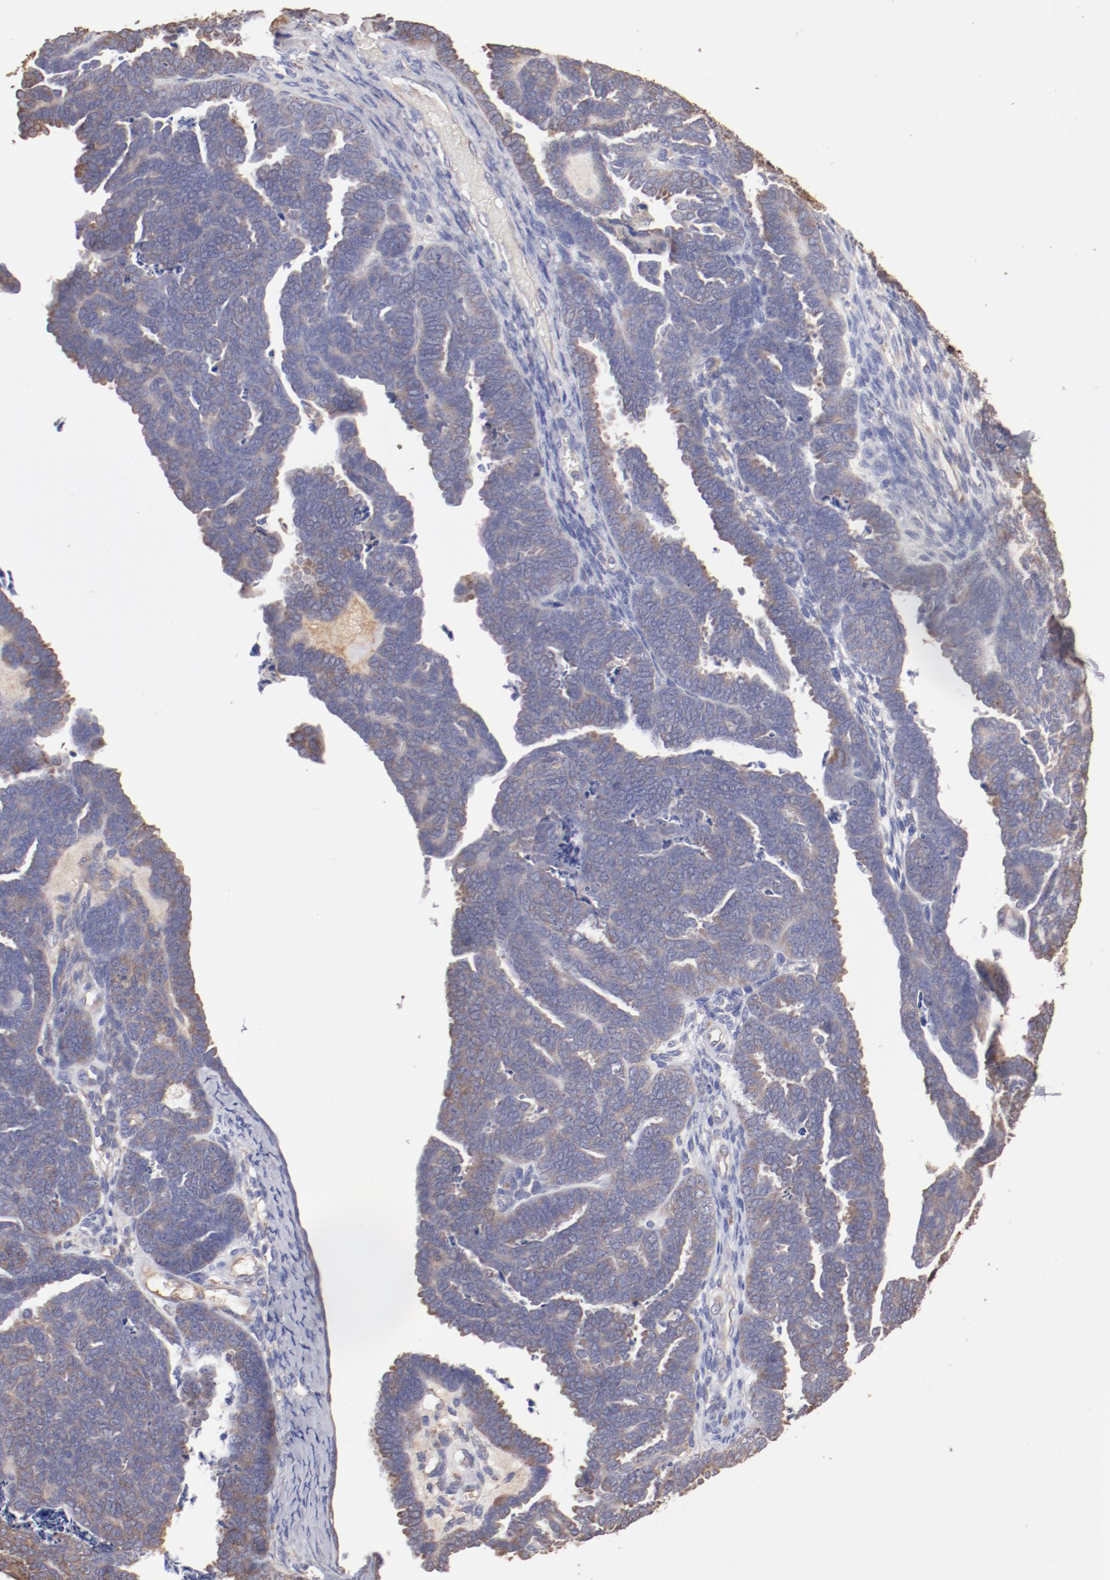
{"staining": {"intensity": "weak", "quantity": "25%-75%", "location": "cytoplasmic/membranous"}, "tissue": "endometrial cancer", "cell_type": "Tumor cells", "image_type": "cancer", "snomed": [{"axis": "morphology", "description": "Neoplasm, malignant, NOS"}, {"axis": "topography", "description": "Endometrium"}], "caption": "Malignant neoplasm (endometrial) stained for a protein (brown) shows weak cytoplasmic/membranous positive expression in about 25%-75% of tumor cells.", "gene": "NFKBIE", "patient": {"sex": "female", "age": 74}}